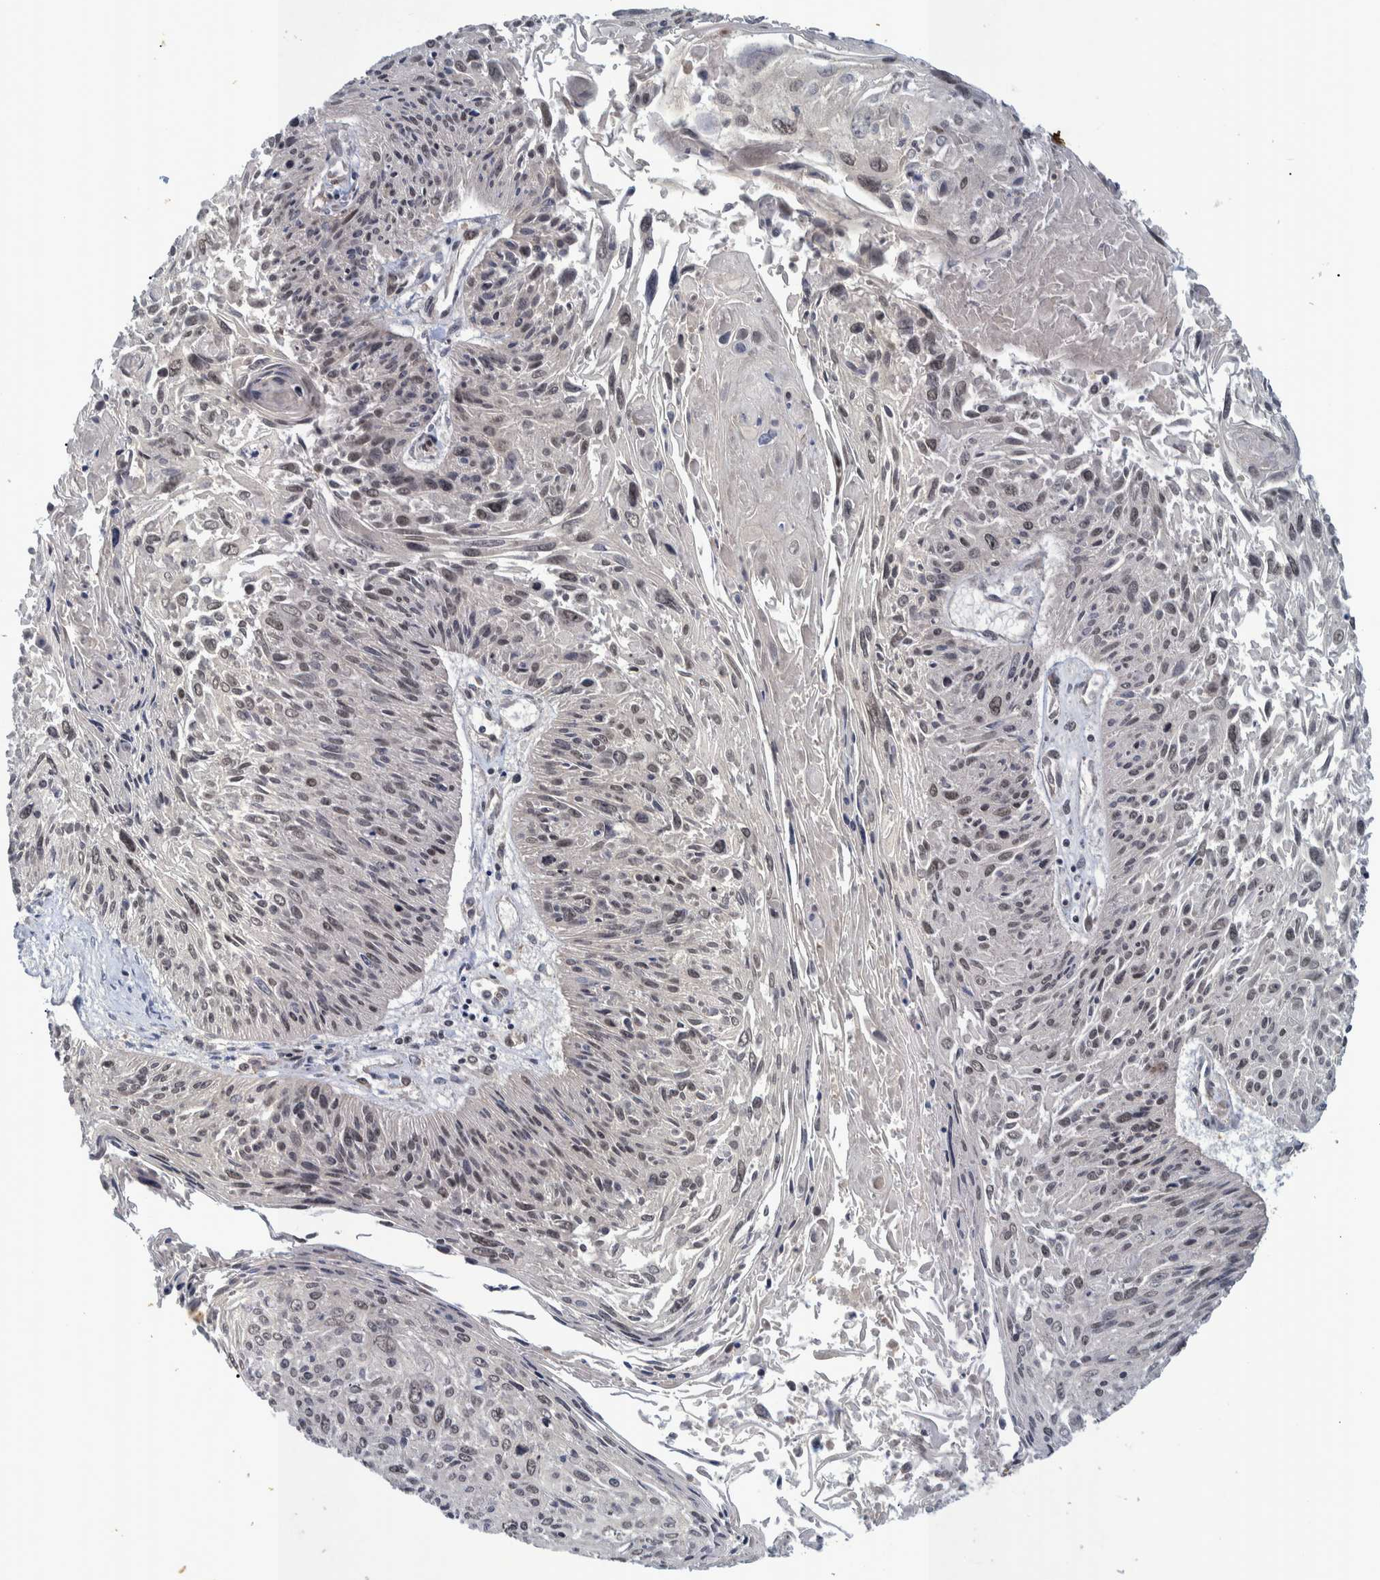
{"staining": {"intensity": "weak", "quantity": "<25%", "location": "nuclear"}, "tissue": "cervical cancer", "cell_type": "Tumor cells", "image_type": "cancer", "snomed": [{"axis": "morphology", "description": "Squamous cell carcinoma, NOS"}, {"axis": "topography", "description": "Cervix"}], "caption": "This is an immunohistochemistry histopathology image of human cervical squamous cell carcinoma. There is no expression in tumor cells.", "gene": "MRPS7", "patient": {"sex": "female", "age": 51}}